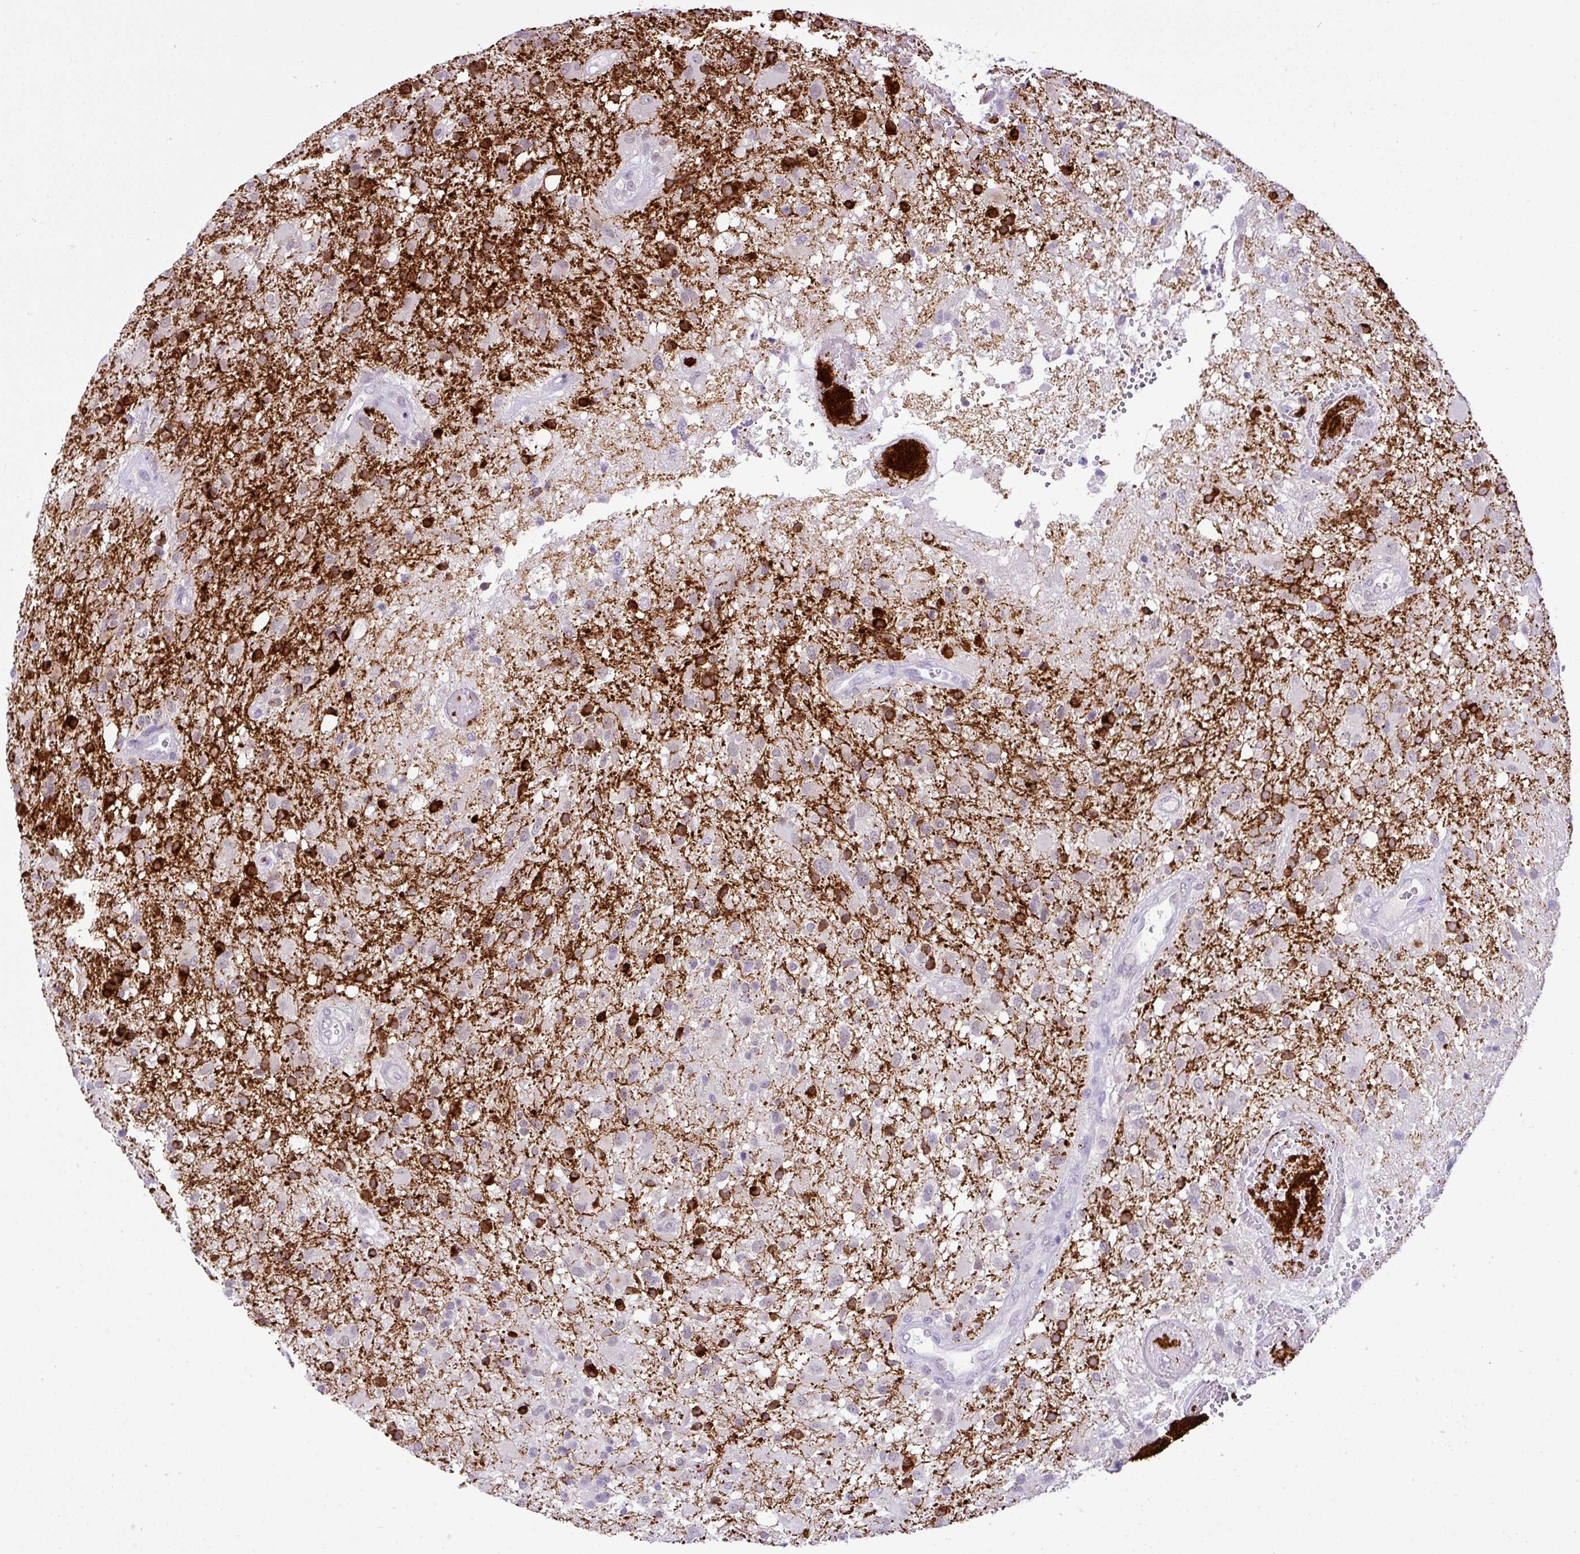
{"staining": {"intensity": "strong", "quantity": "<25%", "location": "cytoplasmic/membranous"}, "tissue": "glioma", "cell_type": "Tumor cells", "image_type": "cancer", "snomed": [{"axis": "morphology", "description": "Glioma, malignant, High grade"}, {"axis": "topography", "description": "Brain"}], "caption": "Protein staining of malignant high-grade glioma tissue shows strong cytoplasmic/membranous positivity in about <25% of tumor cells.", "gene": "CMTM5", "patient": {"sex": "female", "age": 74}}